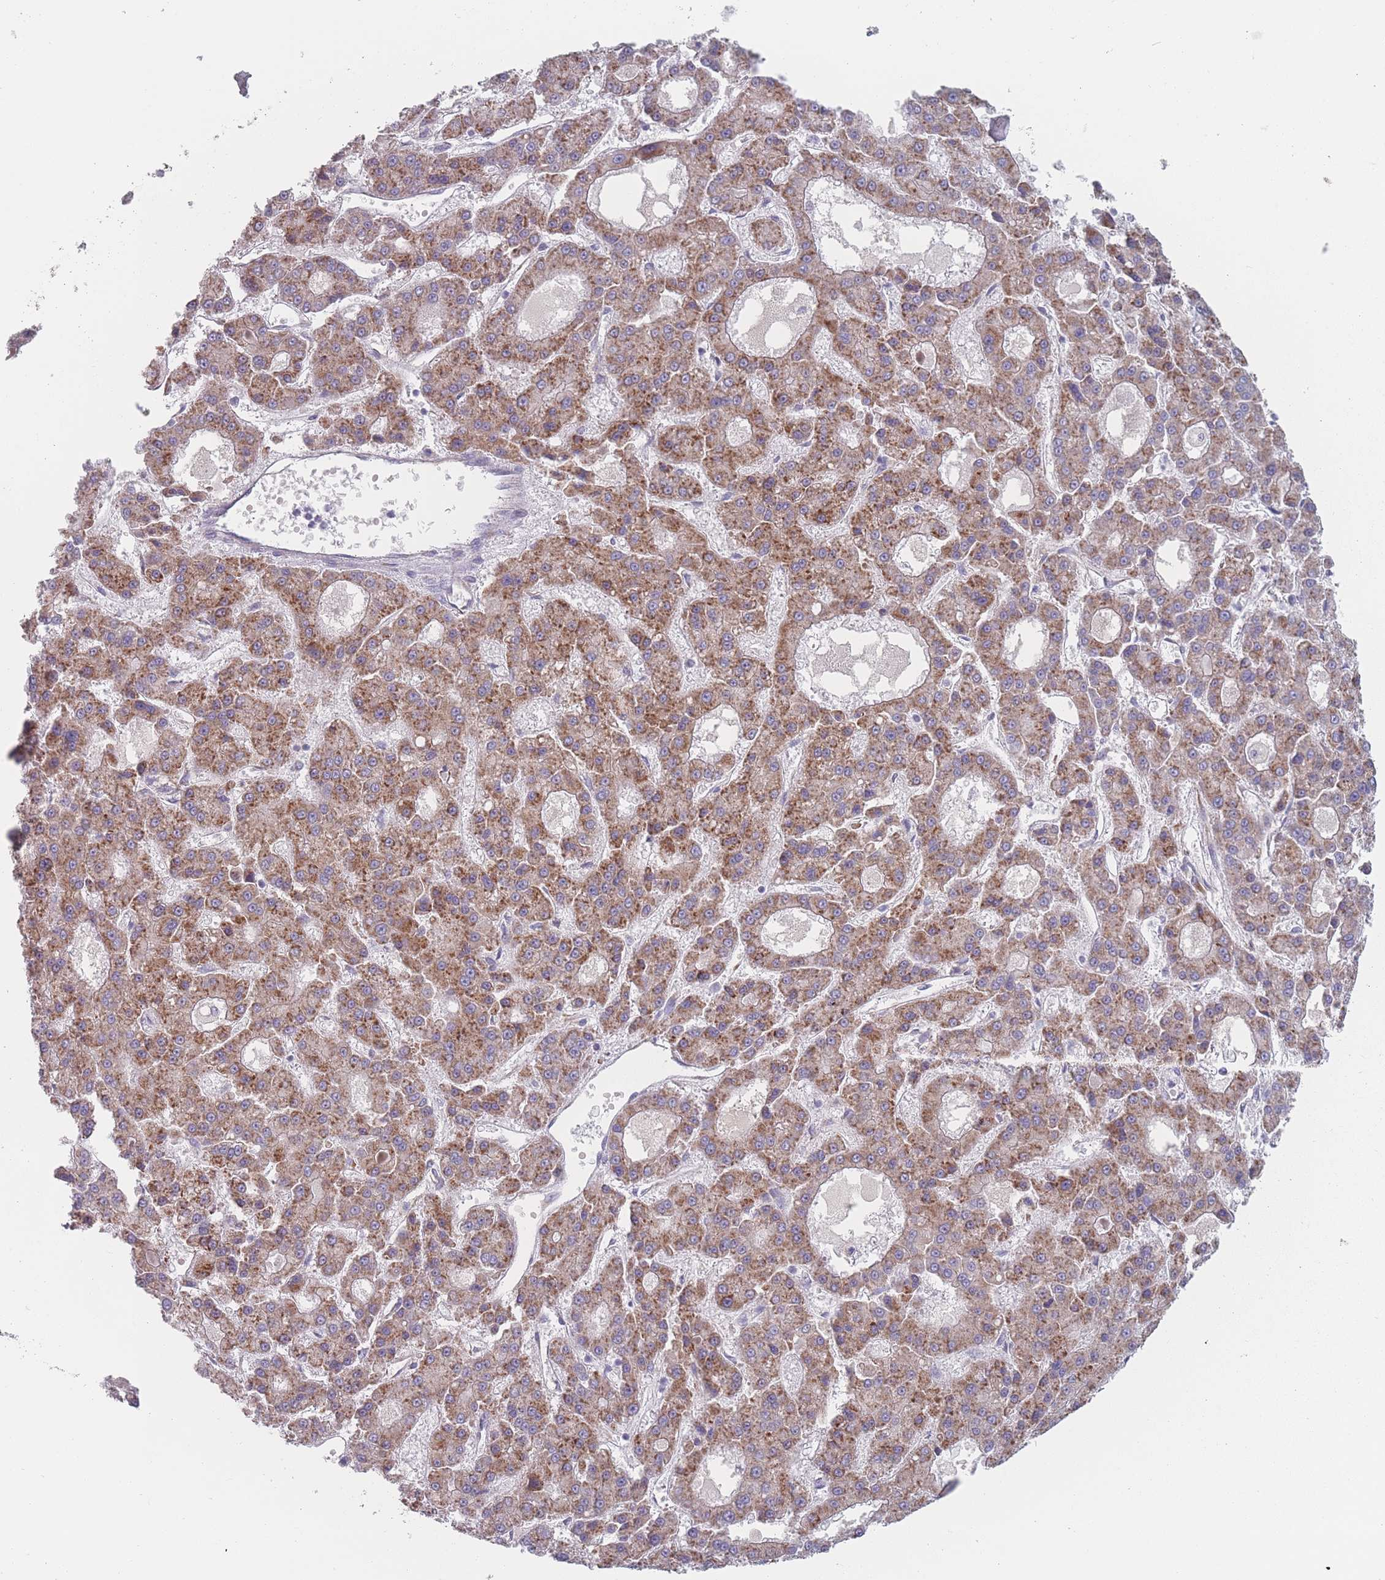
{"staining": {"intensity": "moderate", "quantity": "25%-75%", "location": "cytoplasmic/membranous"}, "tissue": "liver cancer", "cell_type": "Tumor cells", "image_type": "cancer", "snomed": [{"axis": "morphology", "description": "Carcinoma, Hepatocellular, NOS"}, {"axis": "topography", "description": "Liver"}], "caption": "Liver hepatocellular carcinoma stained with DAB (3,3'-diaminobenzidine) immunohistochemistry displays medium levels of moderate cytoplasmic/membranous staining in approximately 25%-75% of tumor cells. (brown staining indicates protein expression, while blue staining denotes nuclei).", "gene": "CACNG5", "patient": {"sex": "male", "age": 70}}